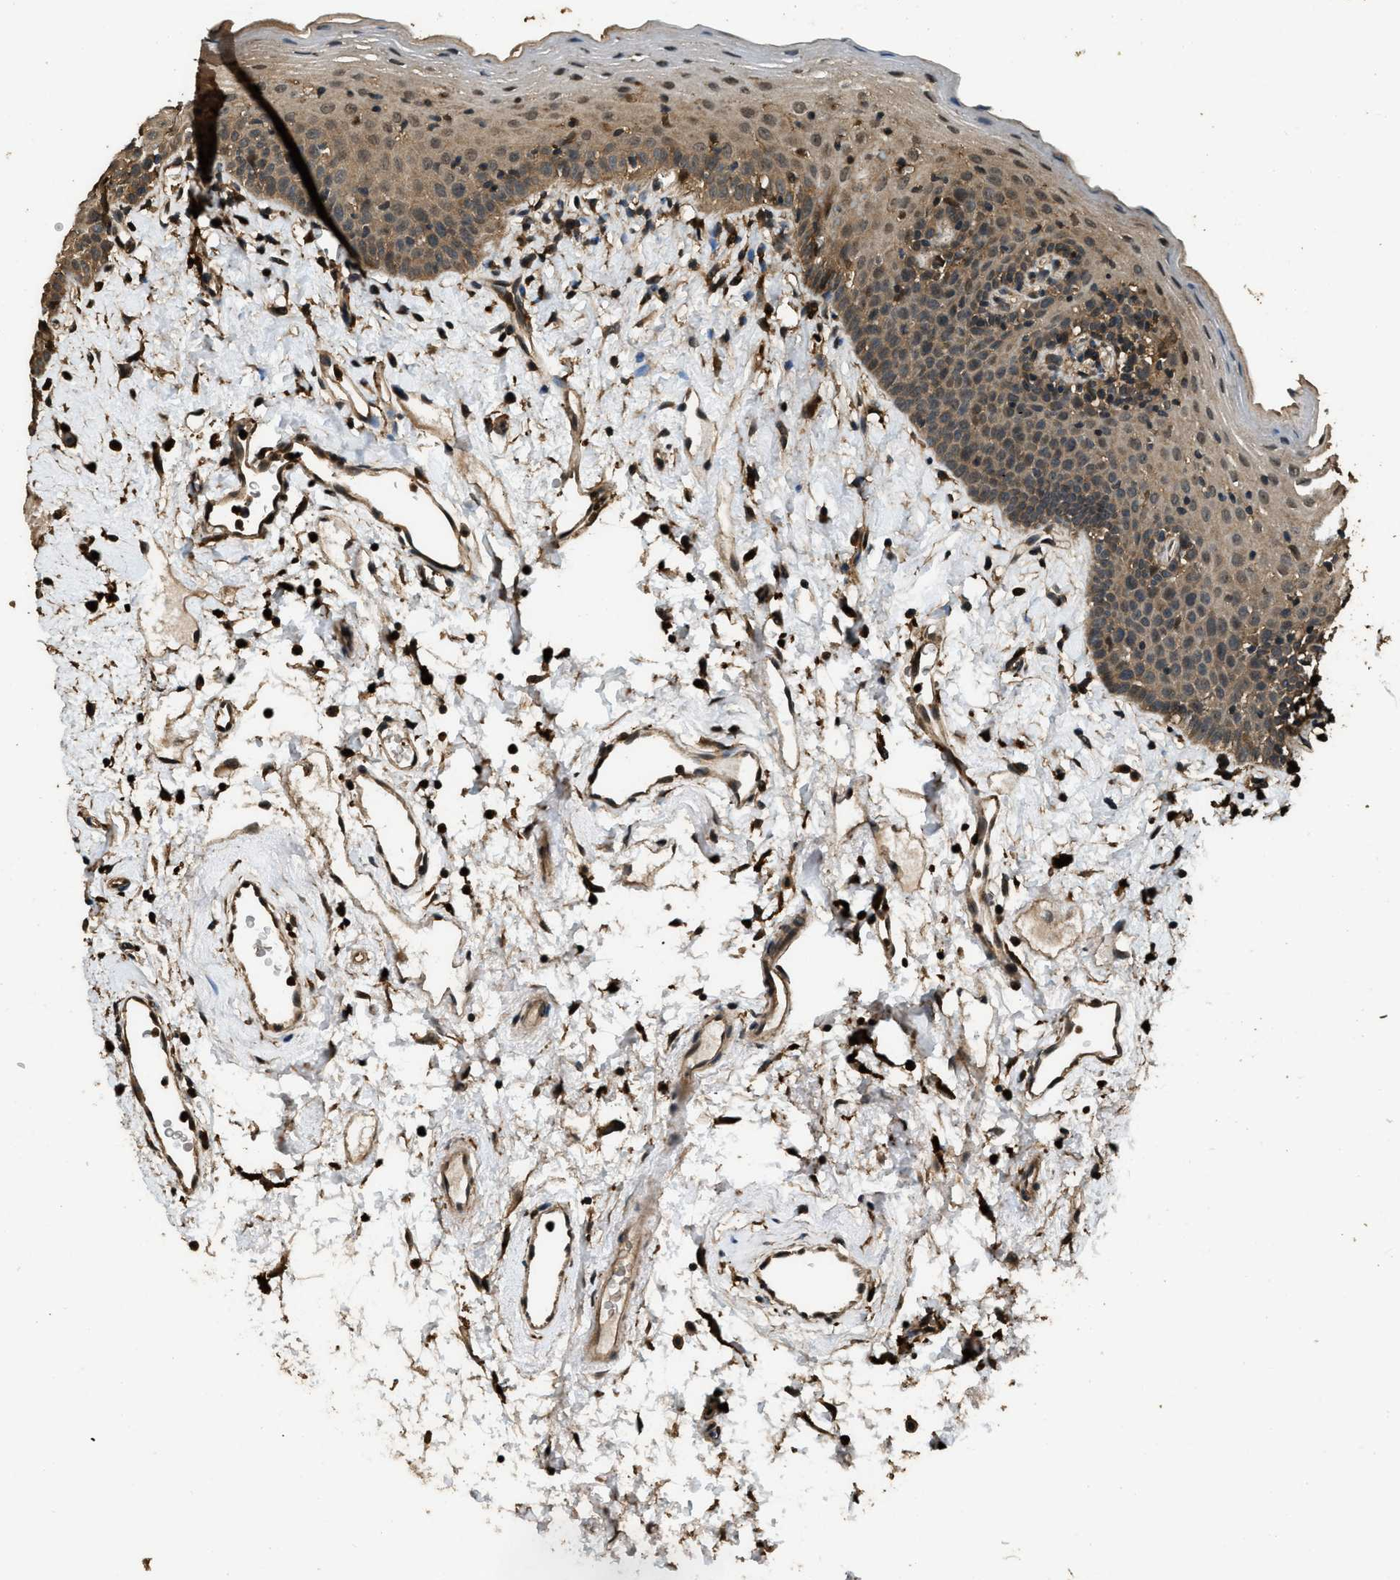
{"staining": {"intensity": "moderate", "quantity": ">75%", "location": "cytoplasmic/membranous,nuclear"}, "tissue": "oral mucosa", "cell_type": "Squamous epithelial cells", "image_type": "normal", "snomed": [{"axis": "morphology", "description": "Normal tissue, NOS"}, {"axis": "topography", "description": "Oral tissue"}], "caption": "Immunohistochemistry (IHC) histopathology image of unremarkable oral mucosa stained for a protein (brown), which exhibits medium levels of moderate cytoplasmic/membranous,nuclear positivity in approximately >75% of squamous epithelial cells.", "gene": "RAP2A", "patient": {"sex": "male", "age": 66}}